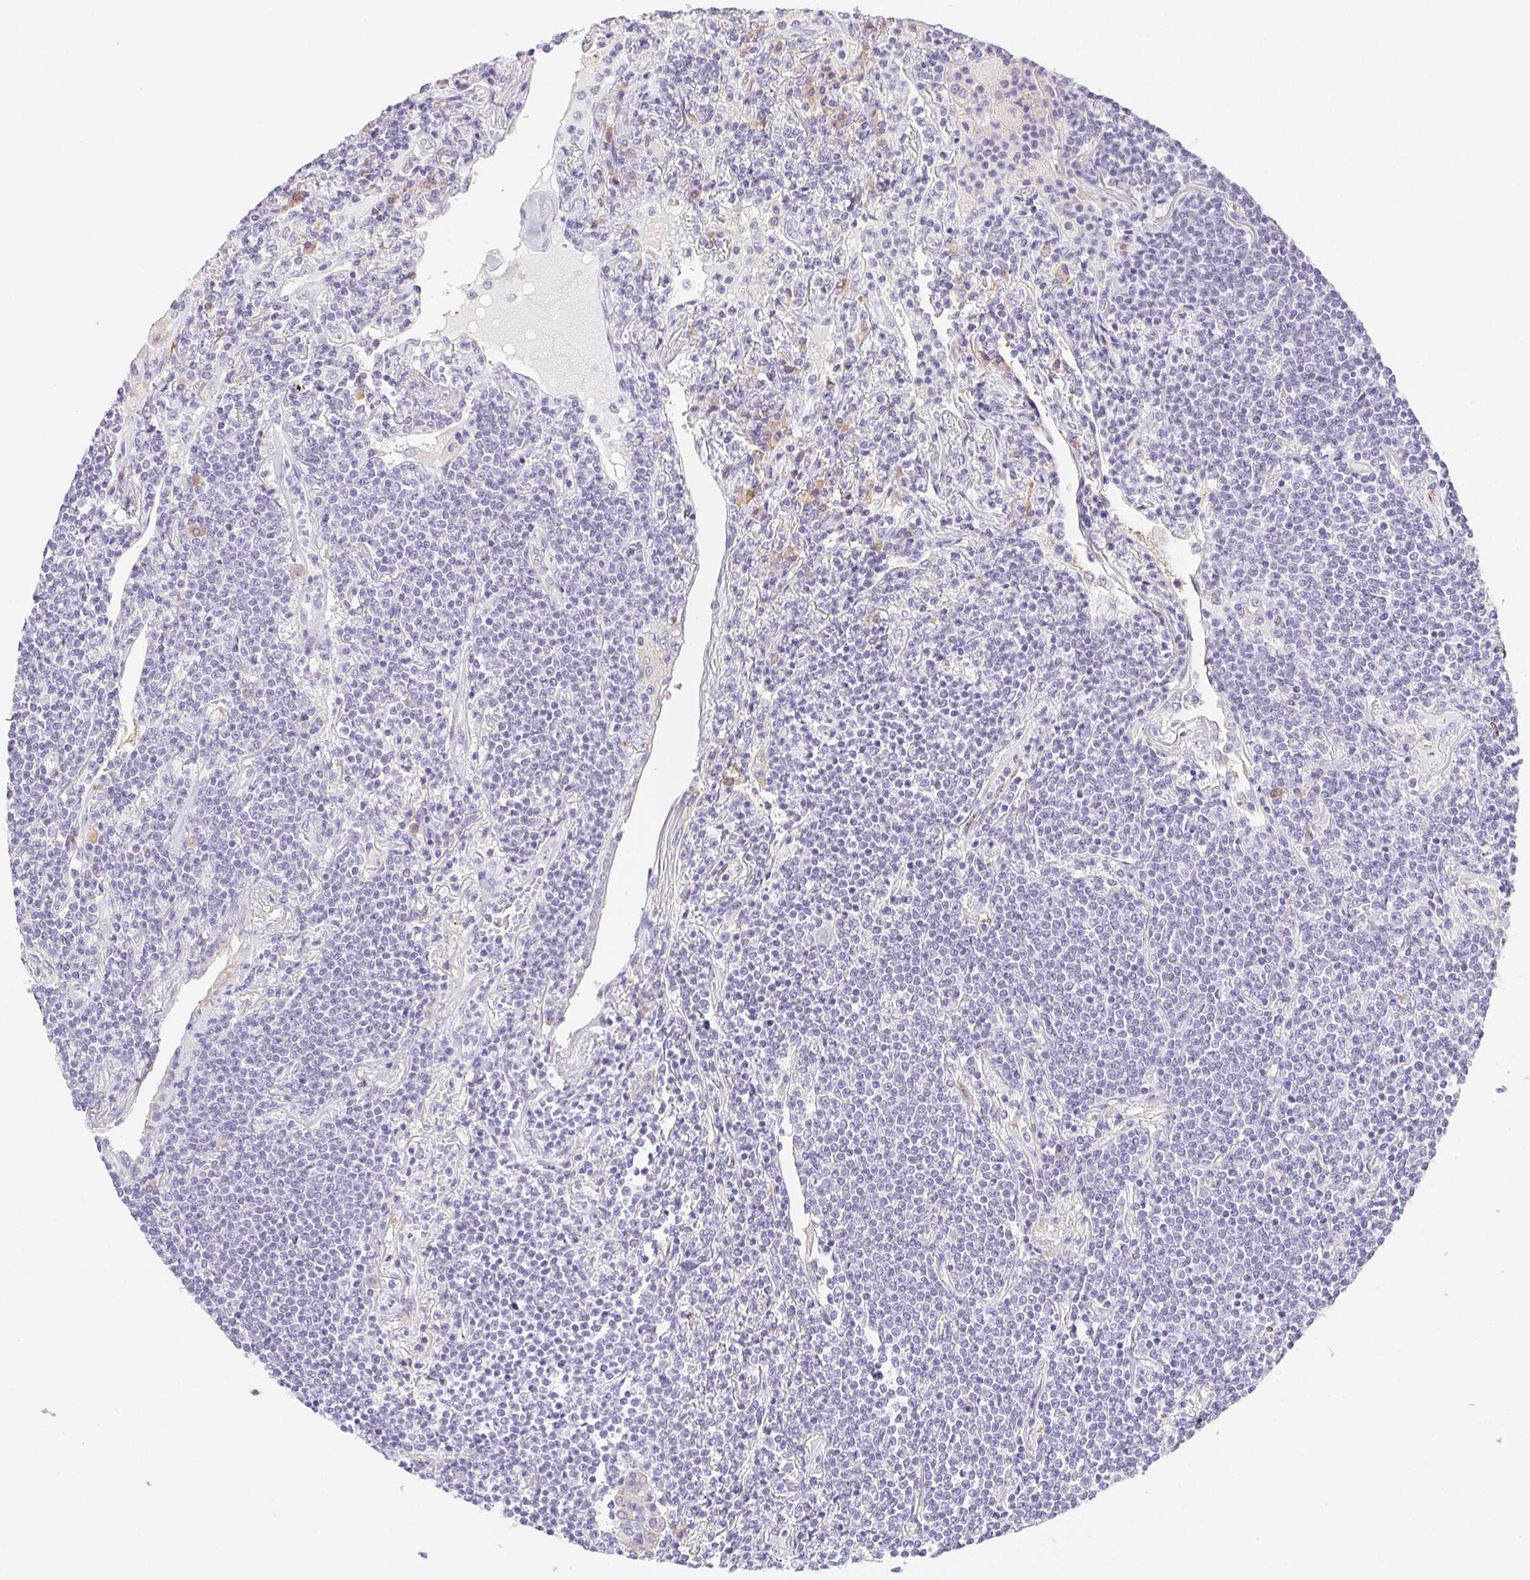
{"staining": {"intensity": "negative", "quantity": "none", "location": "none"}, "tissue": "lymphoma", "cell_type": "Tumor cells", "image_type": "cancer", "snomed": [{"axis": "morphology", "description": "Malignant lymphoma, non-Hodgkin's type, Low grade"}, {"axis": "topography", "description": "Lung"}], "caption": "This is a image of immunohistochemistry staining of malignant lymphoma, non-Hodgkin's type (low-grade), which shows no staining in tumor cells.", "gene": "HRC", "patient": {"sex": "female", "age": 71}}